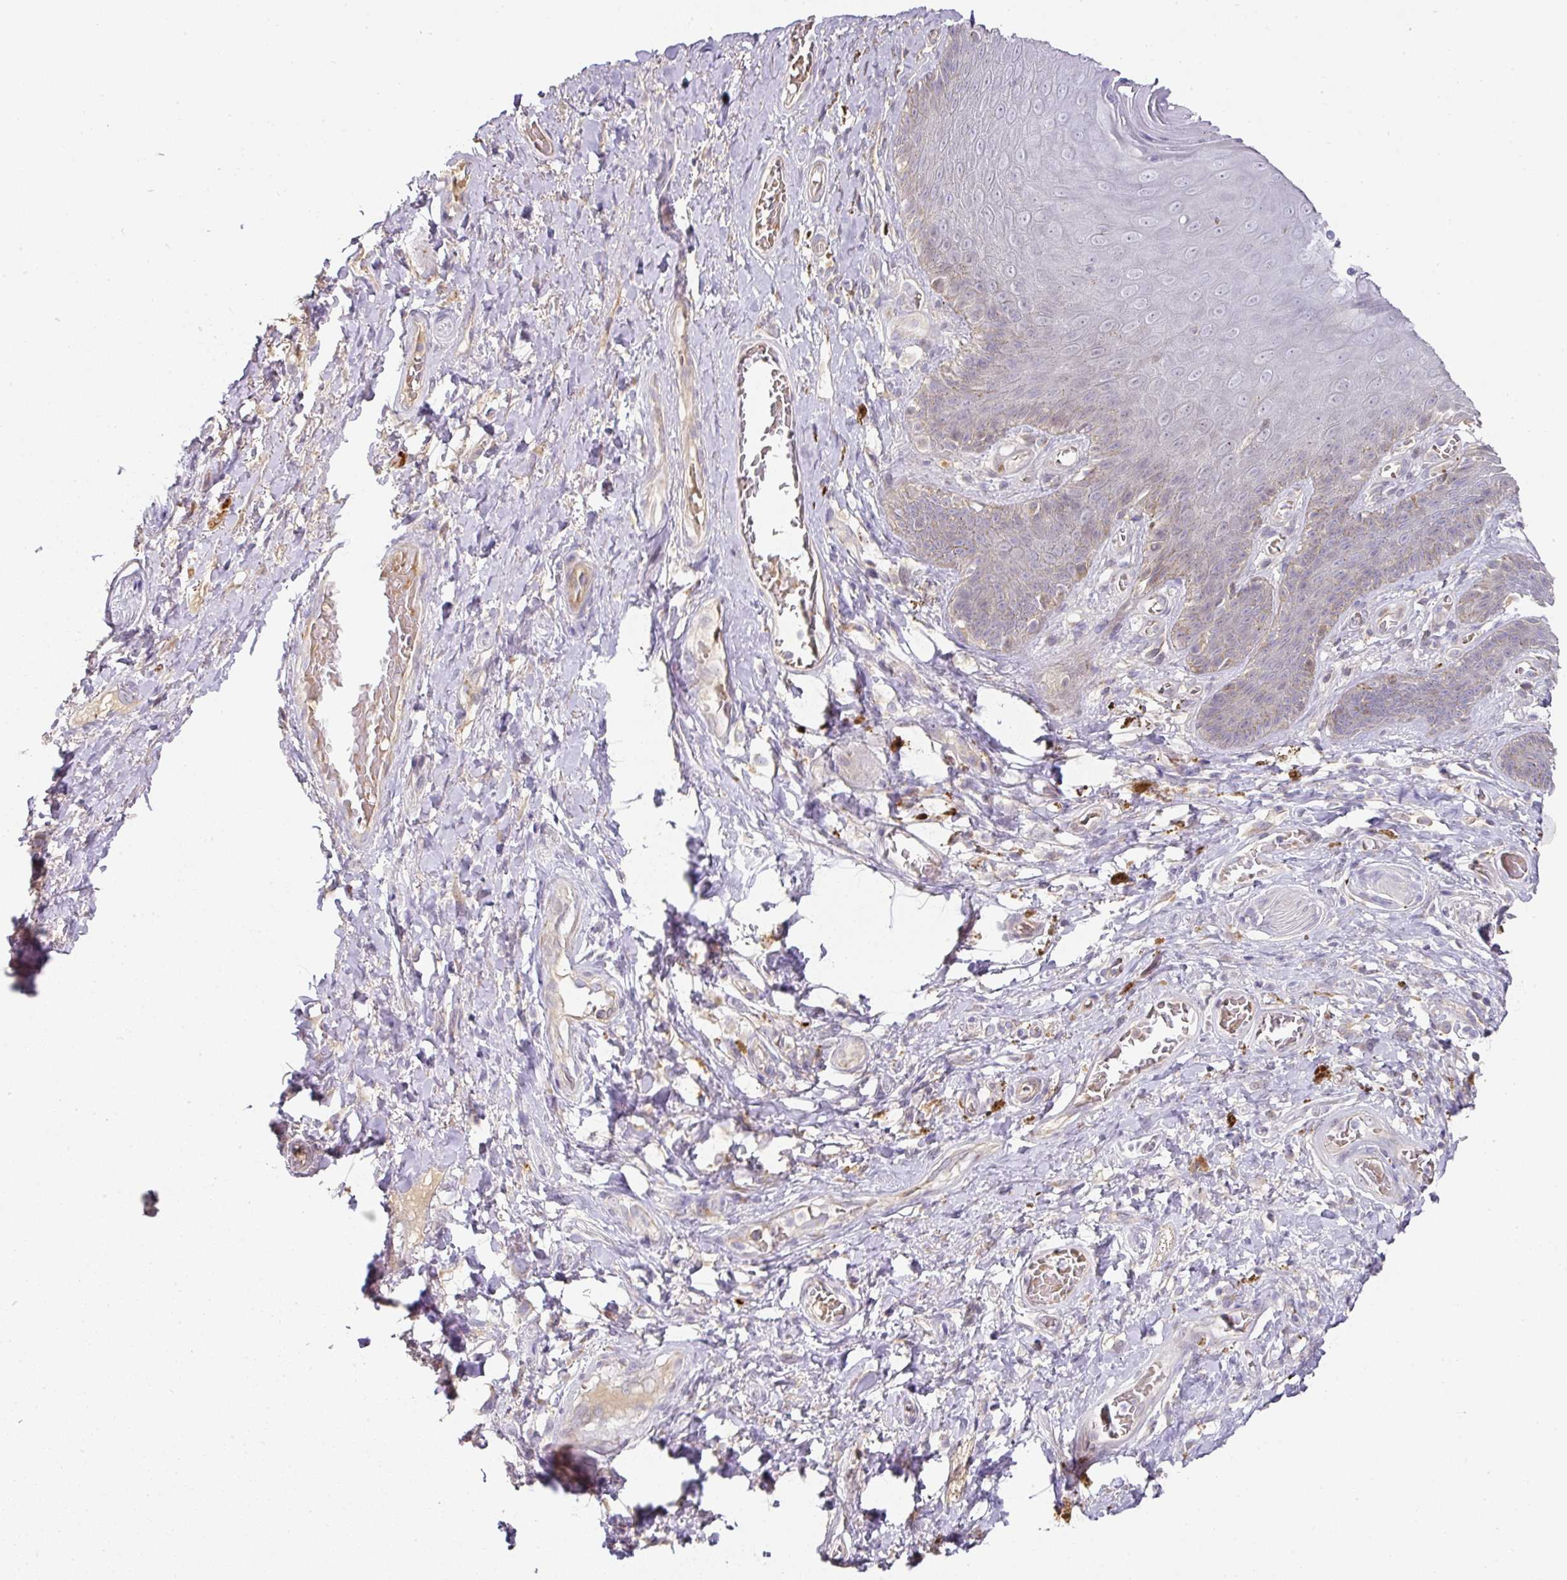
{"staining": {"intensity": "moderate", "quantity": "<25%", "location": "cytoplasmic/membranous"}, "tissue": "skin", "cell_type": "Epidermal cells", "image_type": "normal", "snomed": [{"axis": "morphology", "description": "Normal tissue, NOS"}, {"axis": "topography", "description": "Anal"}, {"axis": "topography", "description": "Peripheral nerve tissue"}], "caption": "Immunohistochemical staining of unremarkable human skin displays <25% levels of moderate cytoplasmic/membranous protein staining in approximately <25% of epidermal cells. (DAB IHC with brightfield microscopy, high magnification).", "gene": "TARM1", "patient": {"sex": "male", "age": 53}}